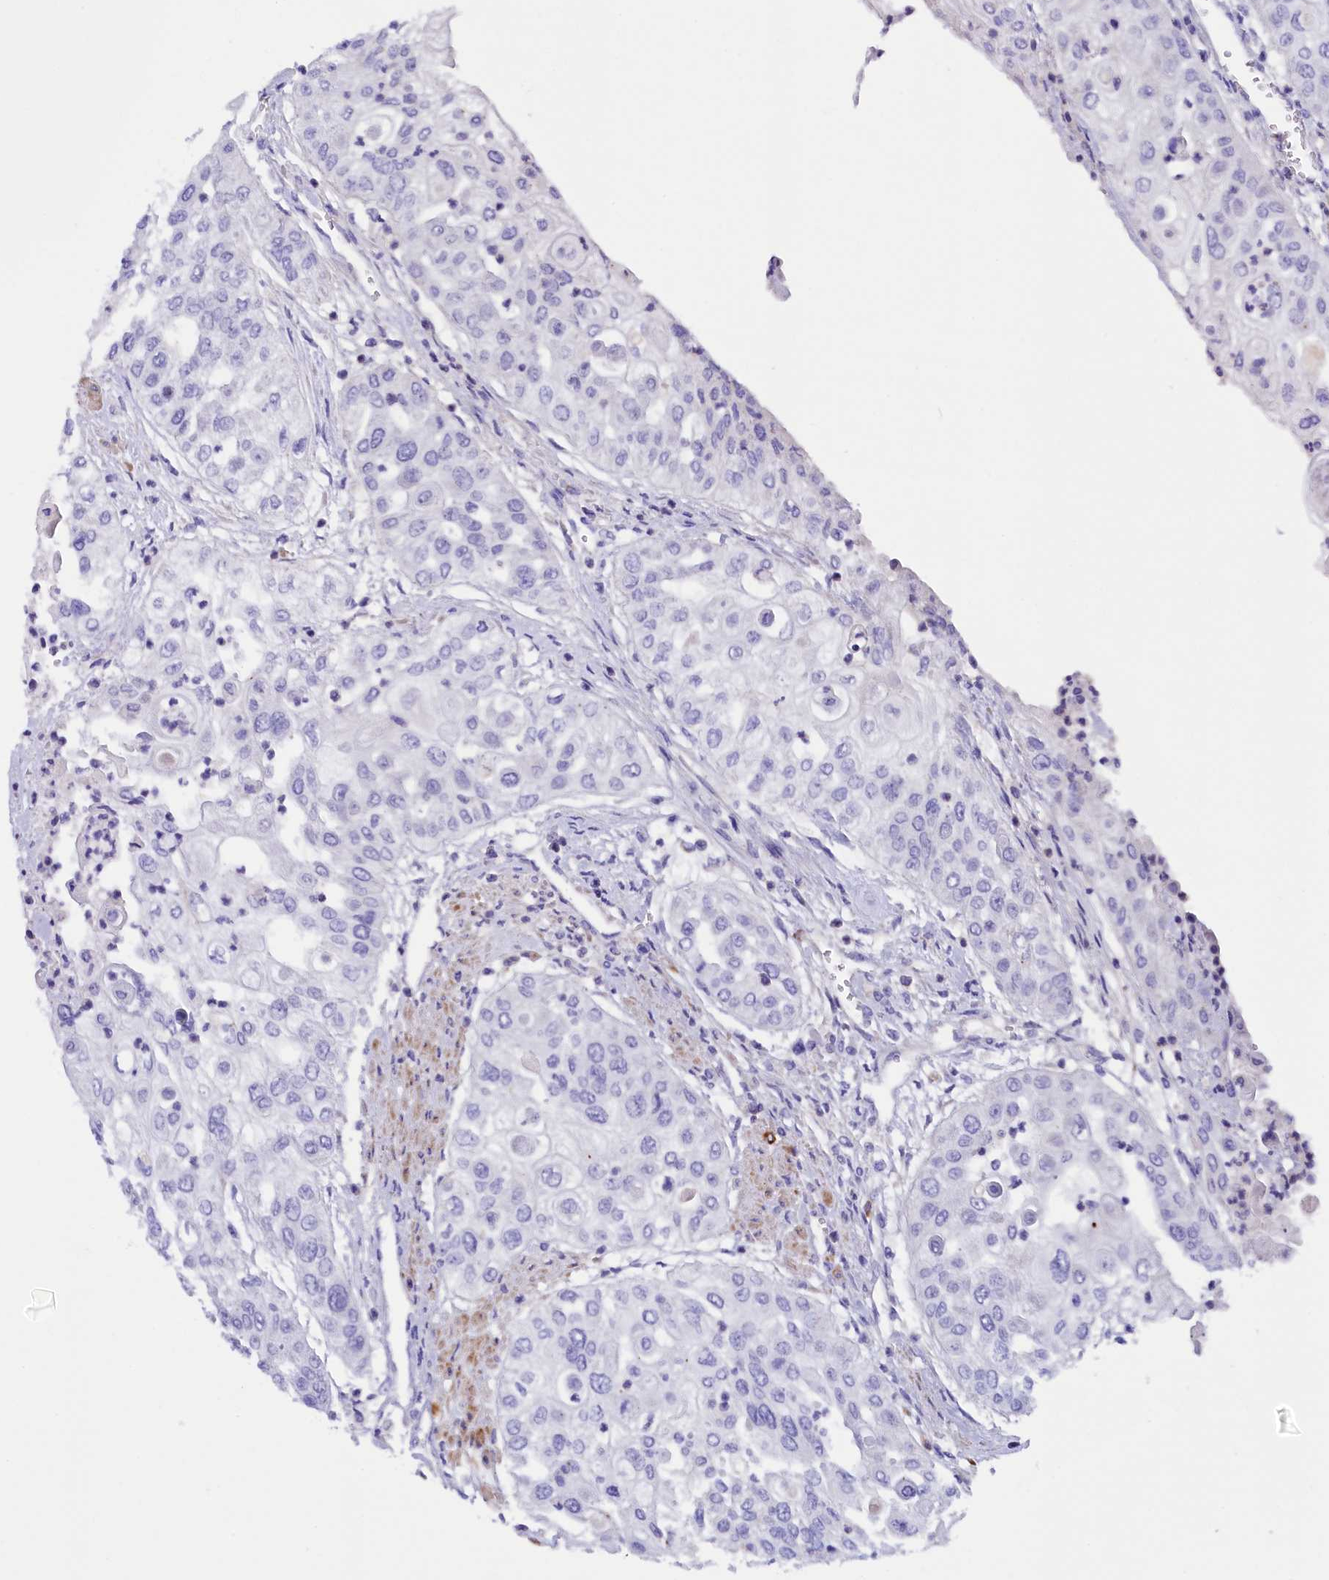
{"staining": {"intensity": "negative", "quantity": "none", "location": "none"}, "tissue": "urothelial cancer", "cell_type": "Tumor cells", "image_type": "cancer", "snomed": [{"axis": "morphology", "description": "Urothelial carcinoma, High grade"}, {"axis": "topography", "description": "Urinary bladder"}], "caption": "The immunohistochemistry histopathology image has no significant positivity in tumor cells of high-grade urothelial carcinoma tissue. (Stains: DAB immunohistochemistry (IHC) with hematoxylin counter stain, Microscopy: brightfield microscopy at high magnification).", "gene": "RTTN", "patient": {"sex": "female", "age": 79}}